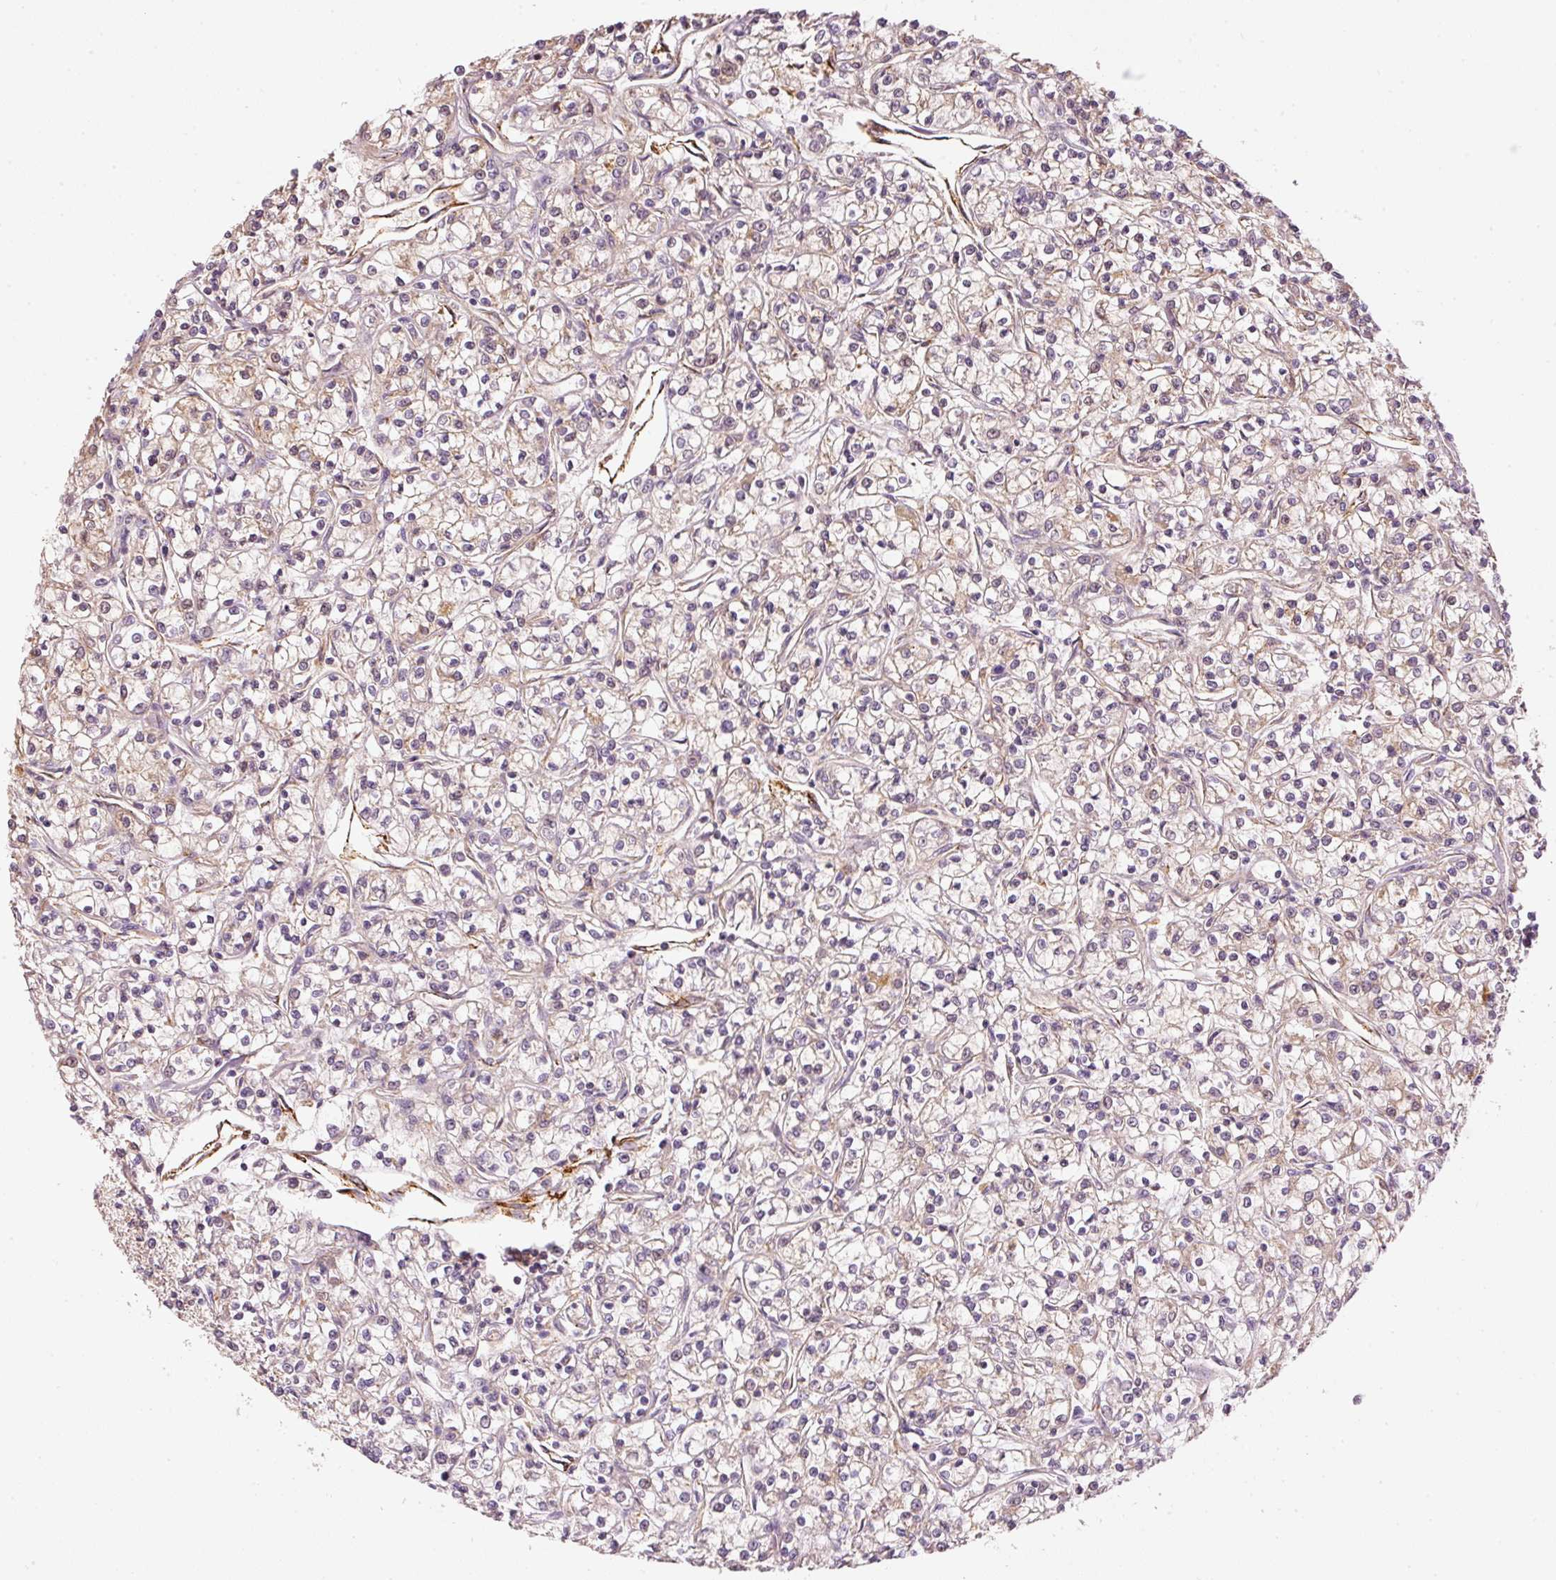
{"staining": {"intensity": "weak", "quantity": "25%-75%", "location": "cytoplasmic/membranous"}, "tissue": "renal cancer", "cell_type": "Tumor cells", "image_type": "cancer", "snomed": [{"axis": "morphology", "description": "Adenocarcinoma, NOS"}, {"axis": "topography", "description": "Kidney"}], "caption": "An IHC photomicrograph of tumor tissue is shown. Protein staining in brown shows weak cytoplasmic/membranous positivity in adenocarcinoma (renal) within tumor cells.", "gene": "MTHFD1L", "patient": {"sex": "female", "age": 59}}